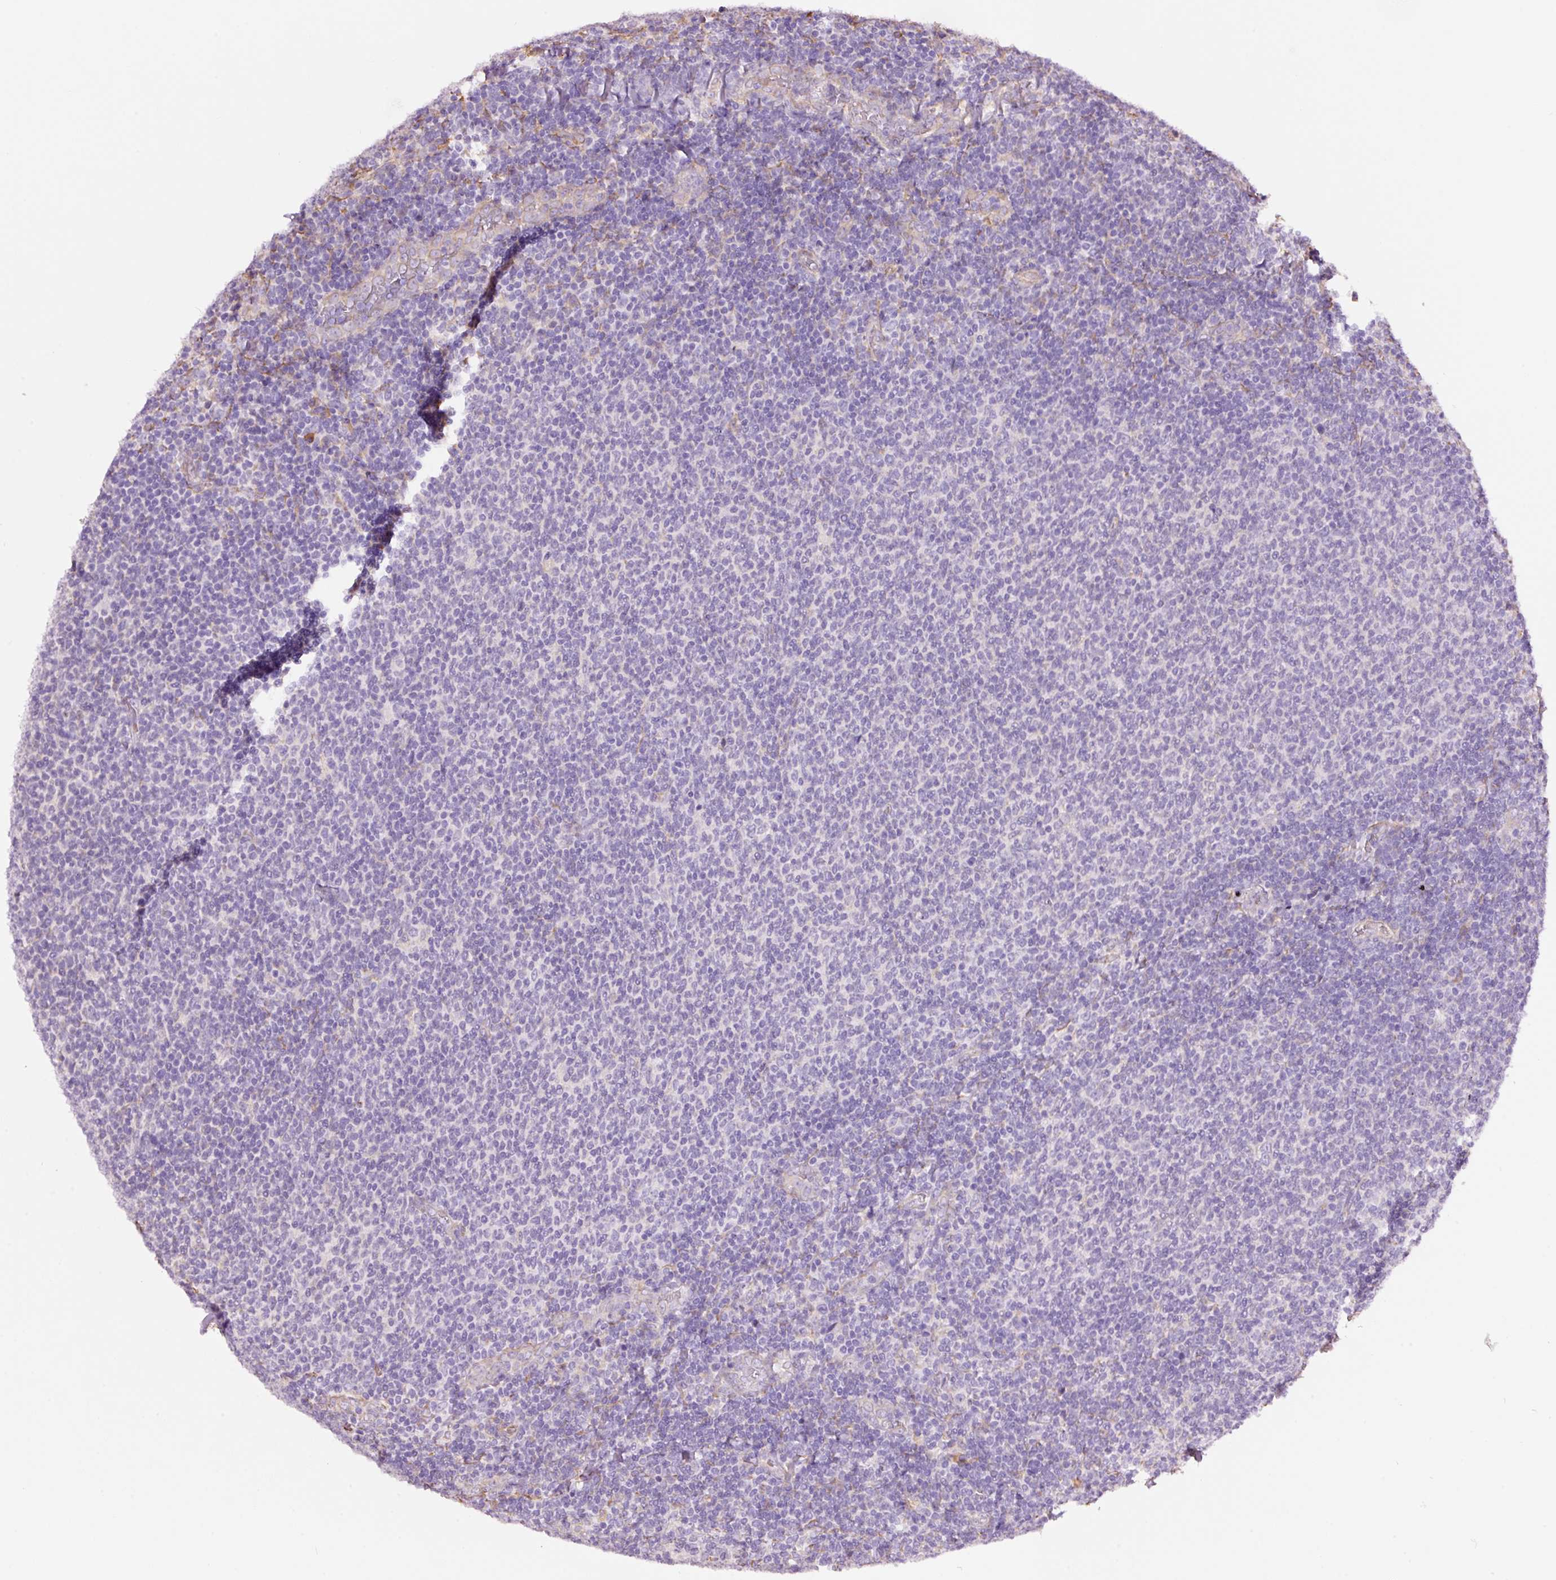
{"staining": {"intensity": "negative", "quantity": "none", "location": "none"}, "tissue": "lymphoma", "cell_type": "Tumor cells", "image_type": "cancer", "snomed": [{"axis": "morphology", "description": "Malignant lymphoma, non-Hodgkin's type, Low grade"}, {"axis": "topography", "description": "Lymph node"}], "caption": "This is an IHC micrograph of human low-grade malignant lymphoma, non-Hodgkin's type. There is no staining in tumor cells.", "gene": "GCG", "patient": {"sex": "male", "age": 52}}